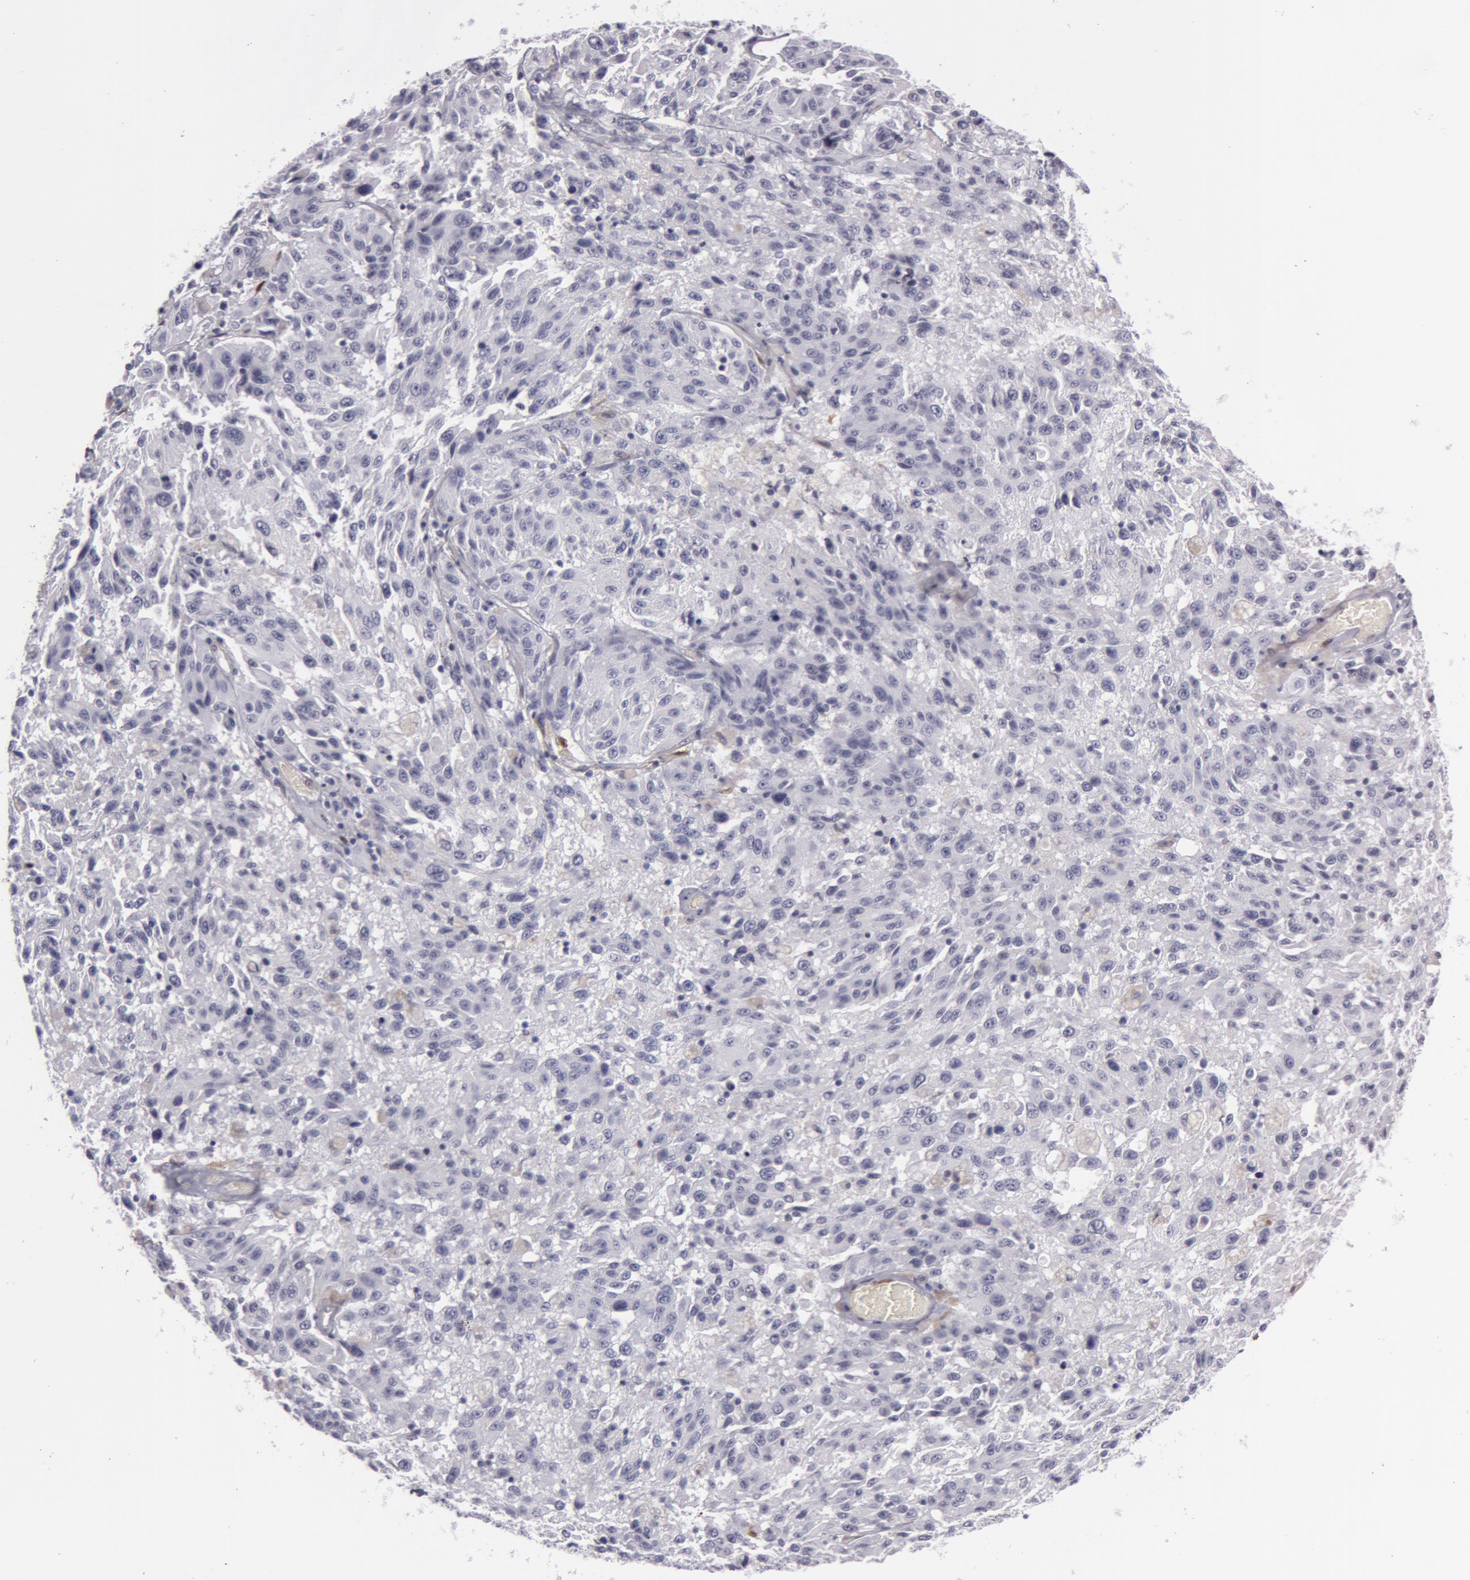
{"staining": {"intensity": "negative", "quantity": "none", "location": "none"}, "tissue": "melanoma", "cell_type": "Tumor cells", "image_type": "cancer", "snomed": [{"axis": "morphology", "description": "Malignant melanoma, NOS"}, {"axis": "topography", "description": "Skin"}], "caption": "Melanoma stained for a protein using immunohistochemistry demonstrates no staining tumor cells.", "gene": "TAGLN", "patient": {"sex": "female", "age": 77}}